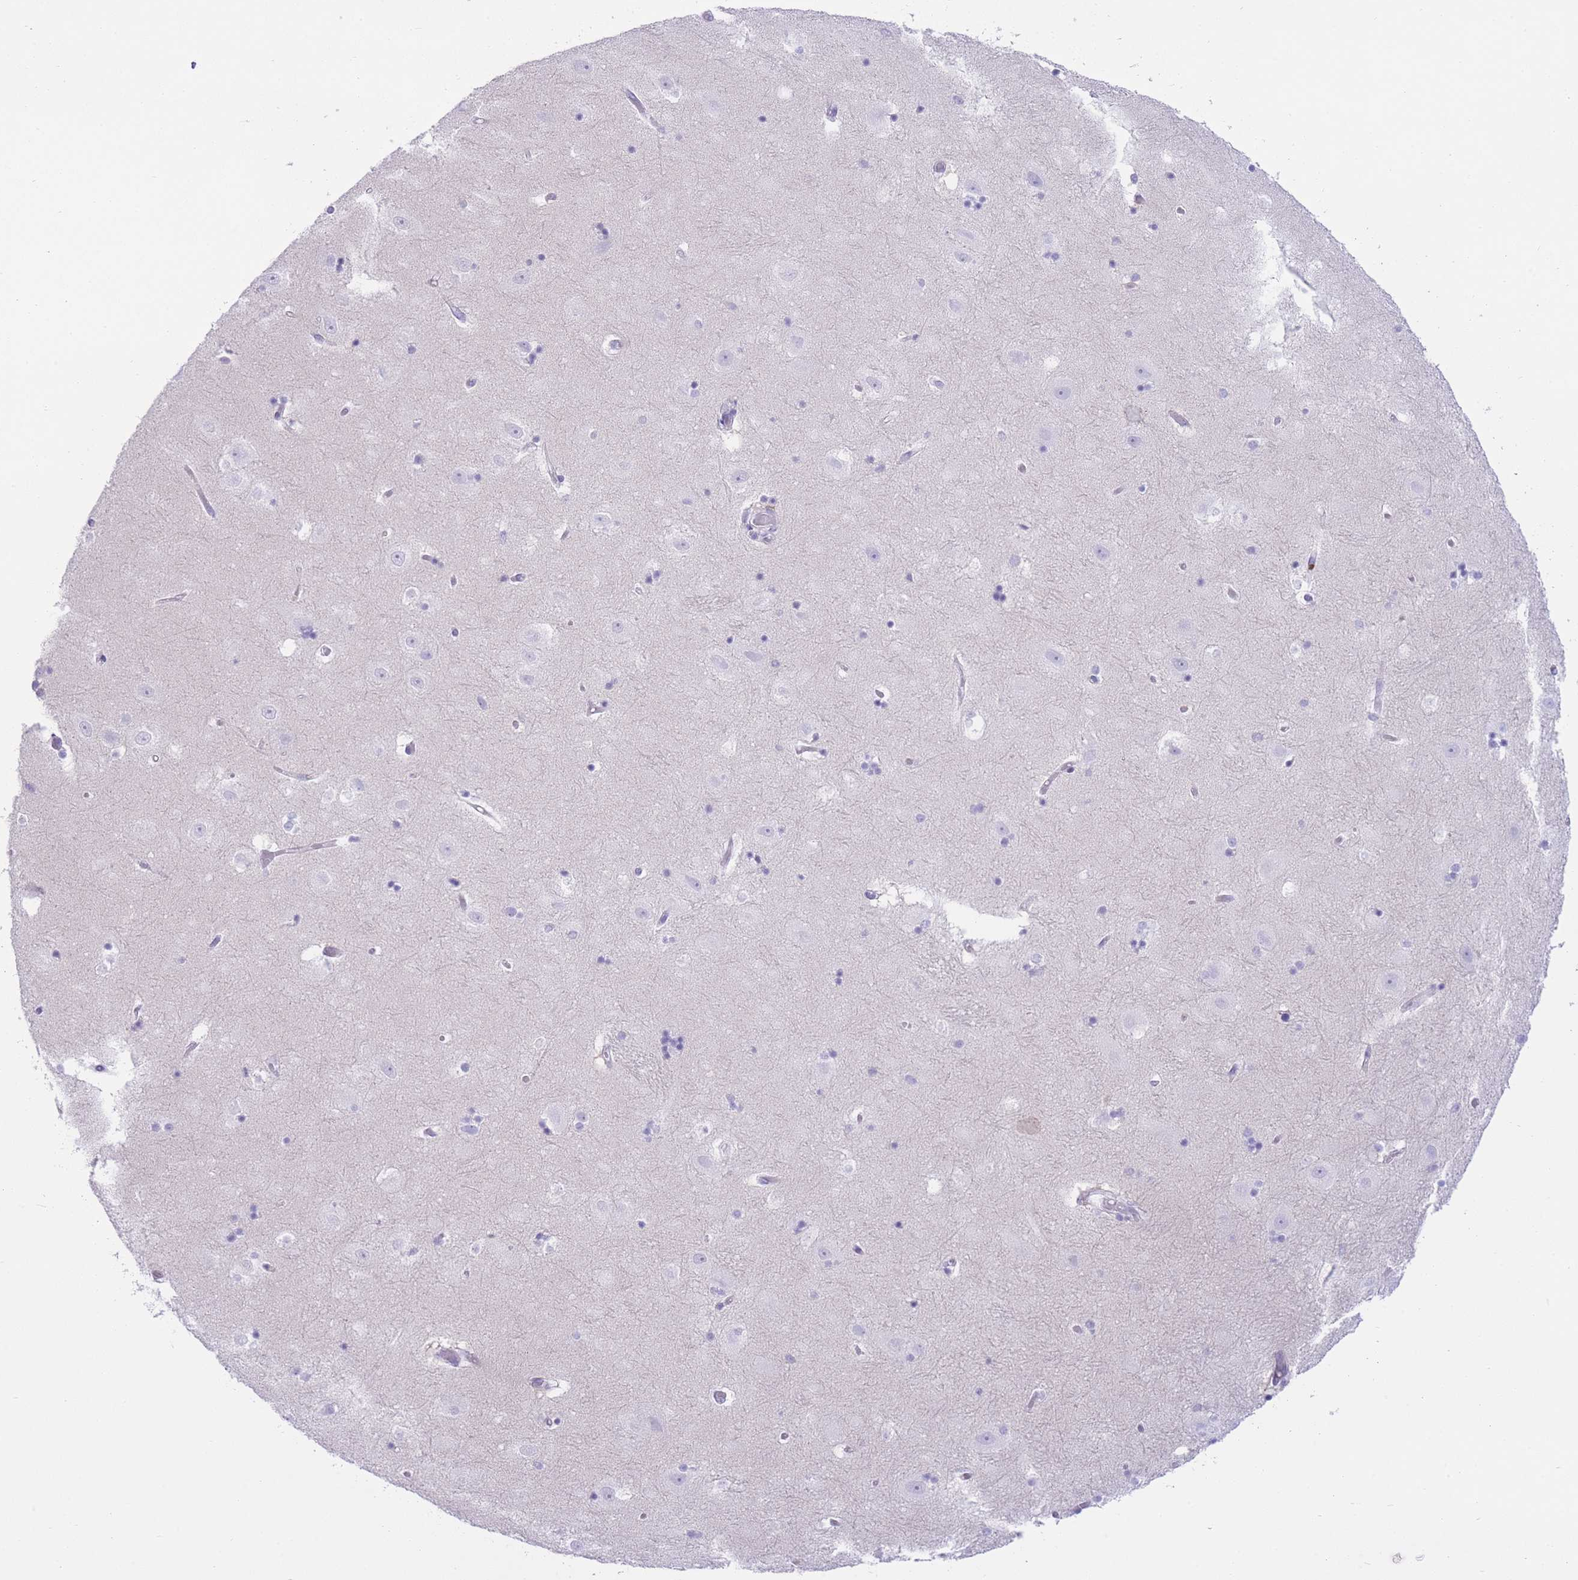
{"staining": {"intensity": "negative", "quantity": "none", "location": "none"}, "tissue": "hippocampus", "cell_type": "Glial cells", "image_type": "normal", "snomed": [{"axis": "morphology", "description": "Normal tissue, NOS"}, {"axis": "topography", "description": "Hippocampus"}], "caption": "This is a image of immunohistochemistry staining of unremarkable hippocampus, which shows no staining in glial cells. (Brightfield microscopy of DAB (3,3'-diaminobenzidine) immunohistochemistry at high magnification).", "gene": "ZNF212", "patient": {"sex": "female", "age": 52}}